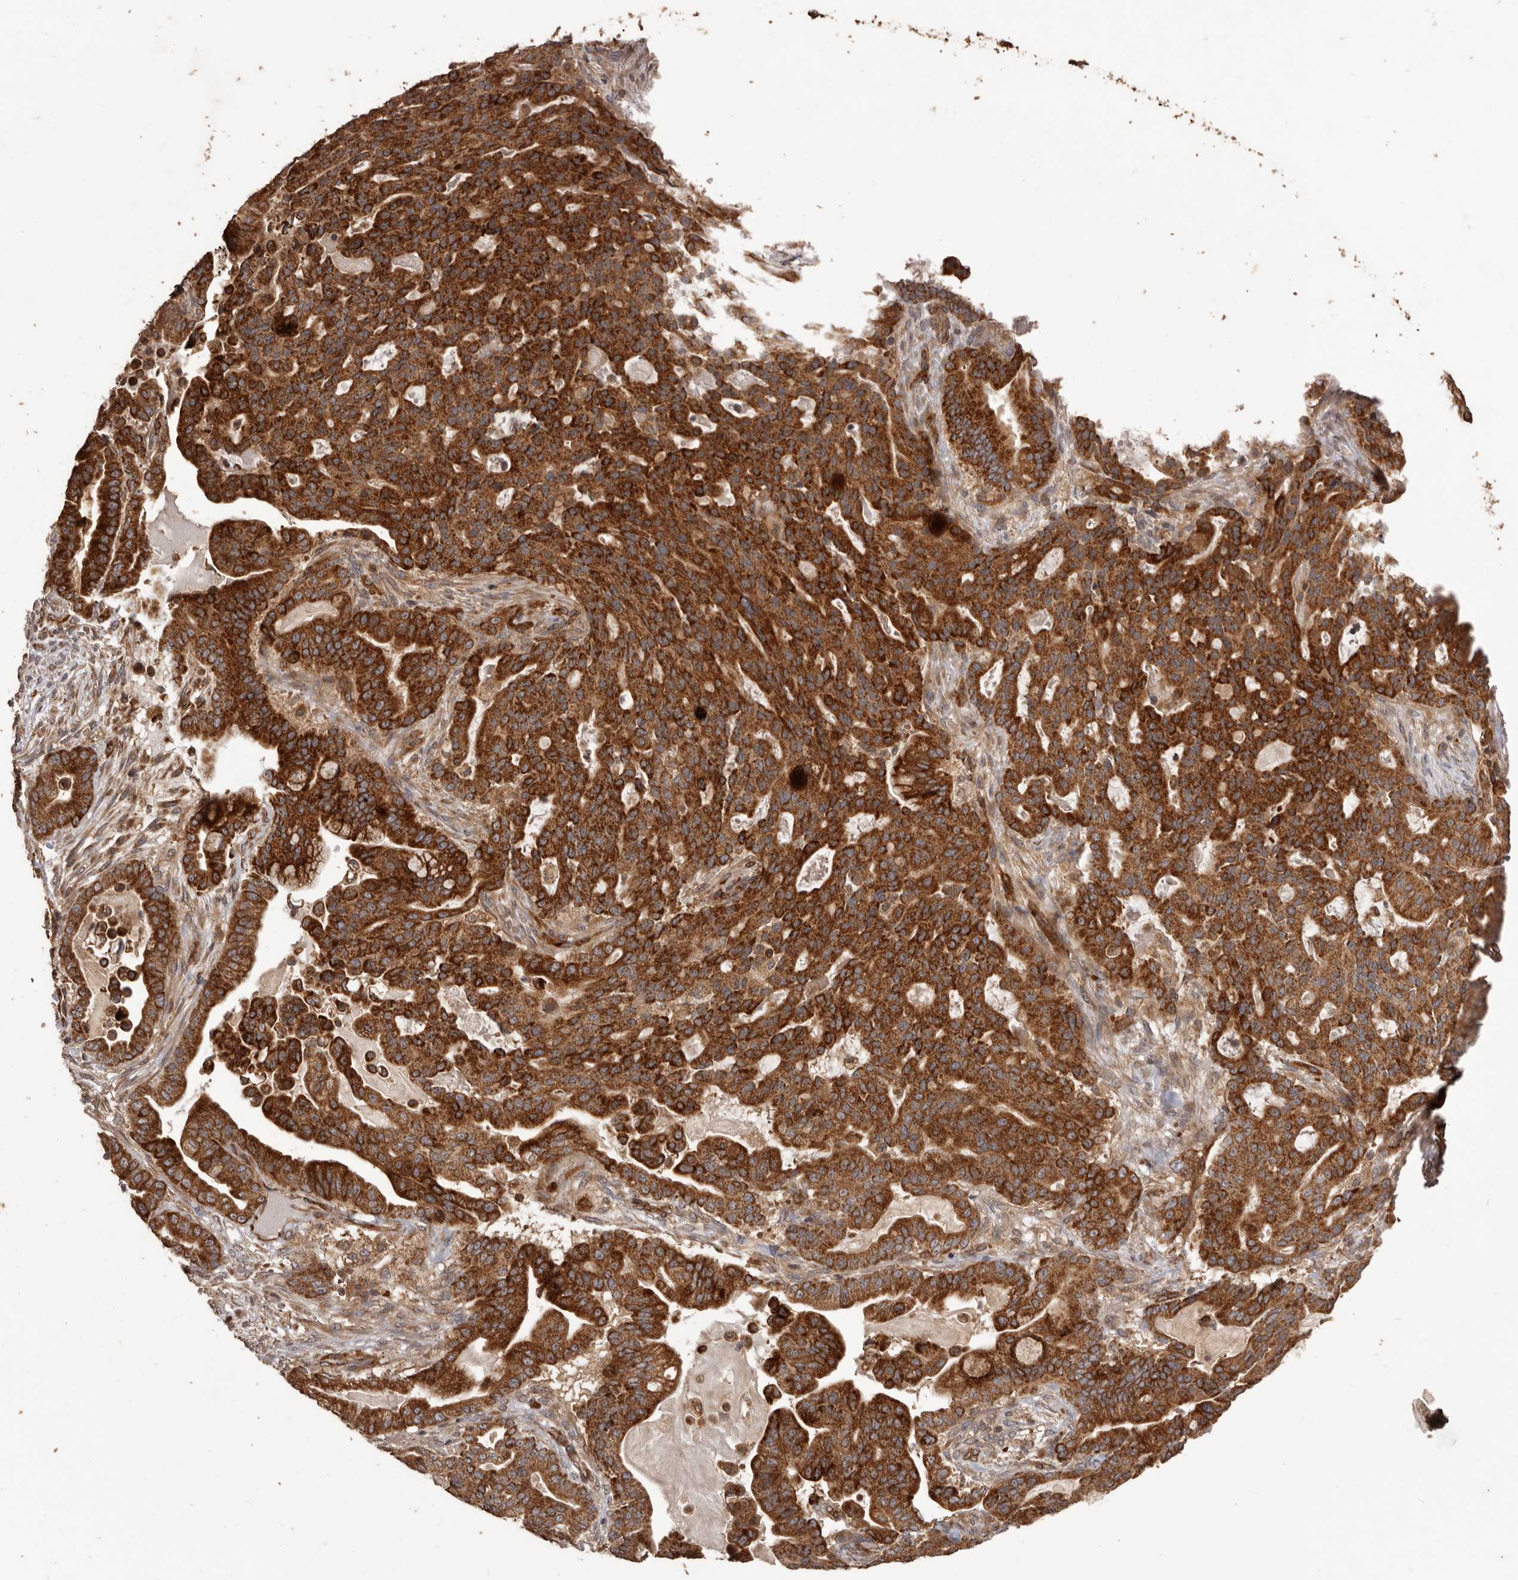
{"staining": {"intensity": "strong", "quantity": ">75%", "location": "cytoplasmic/membranous"}, "tissue": "pancreatic cancer", "cell_type": "Tumor cells", "image_type": "cancer", "snomed": [{"axis": "morphology", "description": "Adenocarcinoma, NOS"}, {"axis": "topography", "description": "Pancreas"}], "caption": "An IHC image of neoplastic tissue is shown. Protein staining in brown labels strong cytoplasmic/membranous positivity in pancreatic adenocarcinoma within tumor cells.", "gene": "QRSL1", "patient": {"sex": "male", "age": 63}}